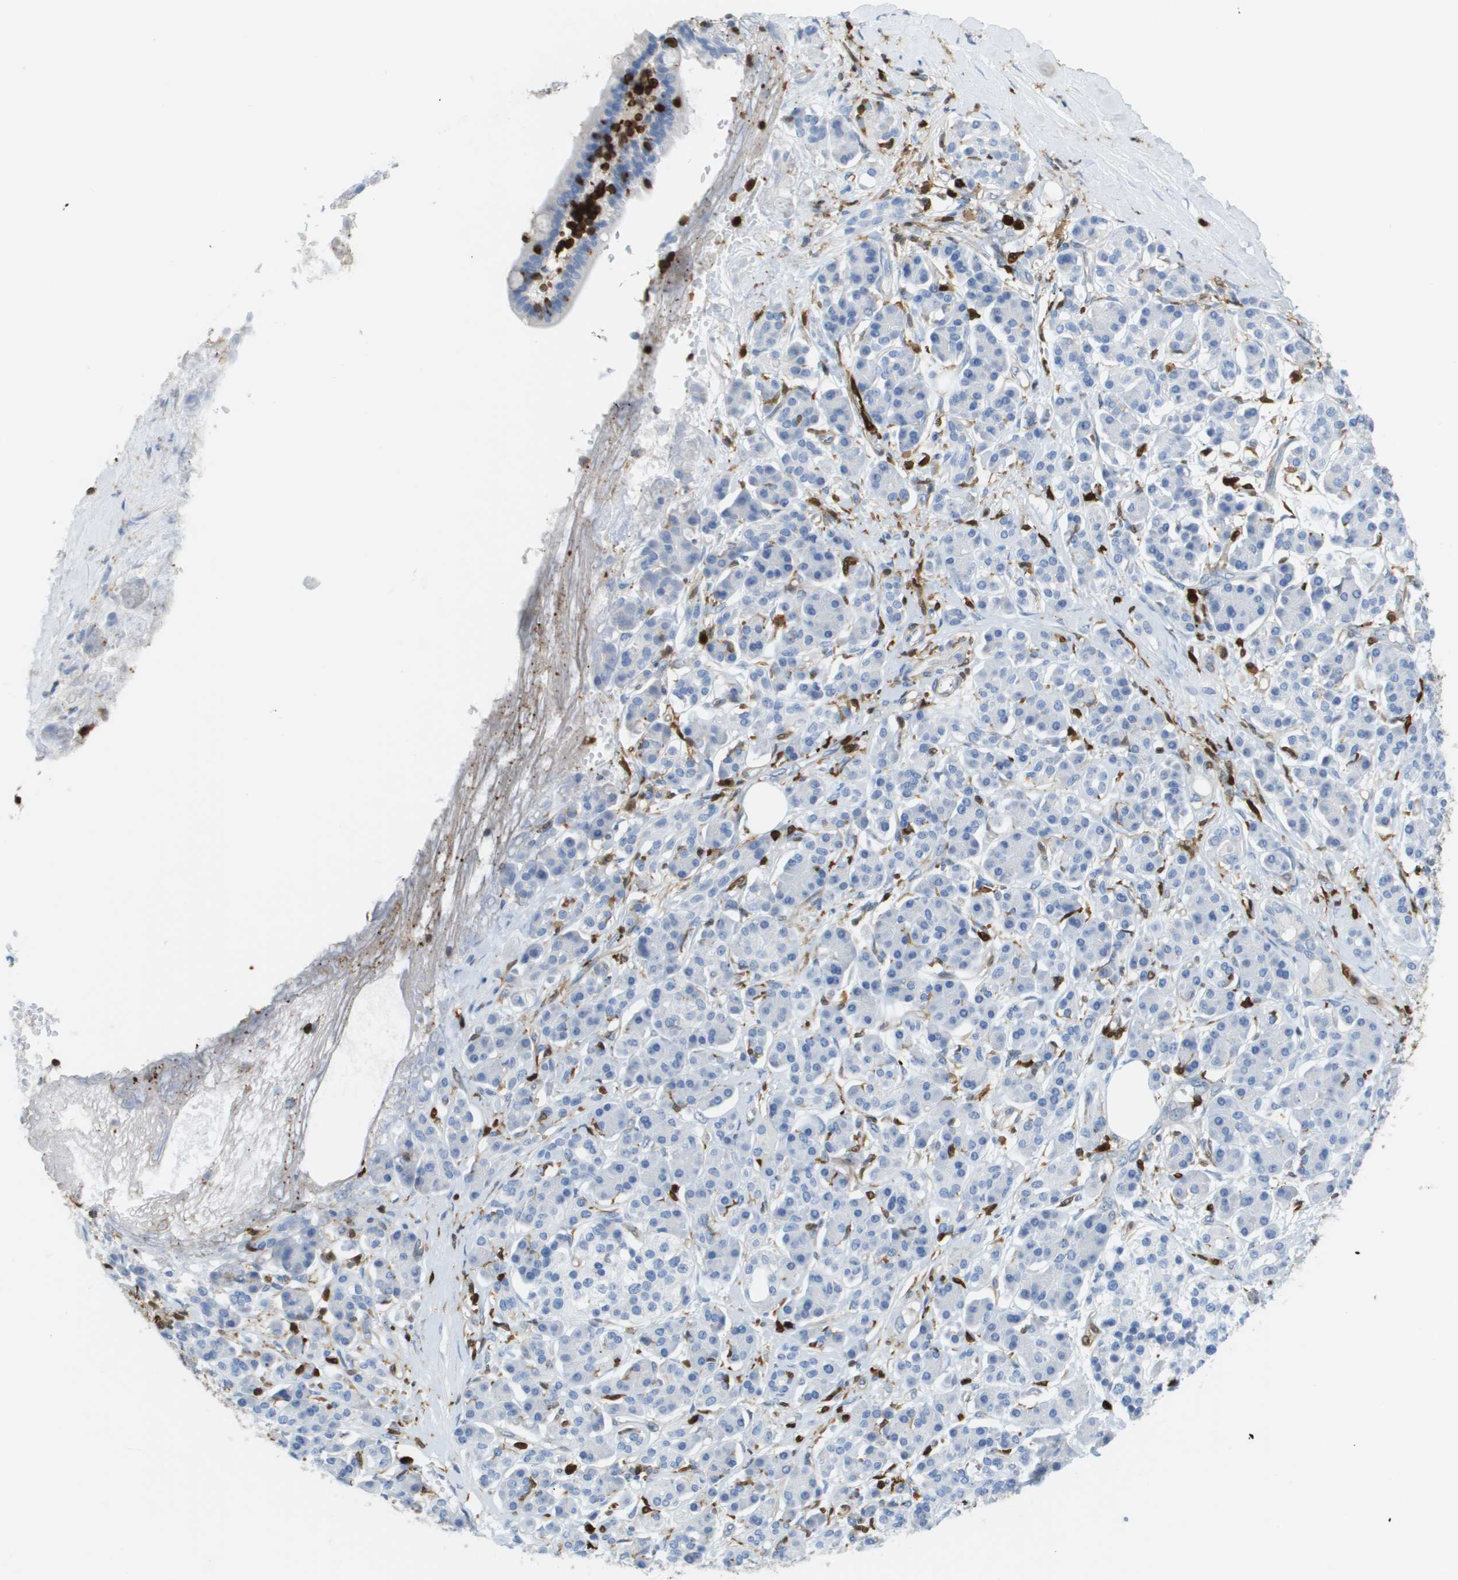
{"staining": {"intensity": "negative", "quantity": "none", "location": "none"}, "tissue": "pancreatic cancer", "cell_type": "Tumor cells", "image_type": "cancer", "snomed": [{"axis": "morphology", "description": "Adenocarcinoma, NOS"}, {"axis": "topography", "description": "Pancreas"}], "caption": "Immunohistochemical staining of pancreatic cancer (adenocarcinoma) displays no significant staining in tumor cells.", "gene": "DOCK5", "patient": {"sex": "female", "age": 56}}